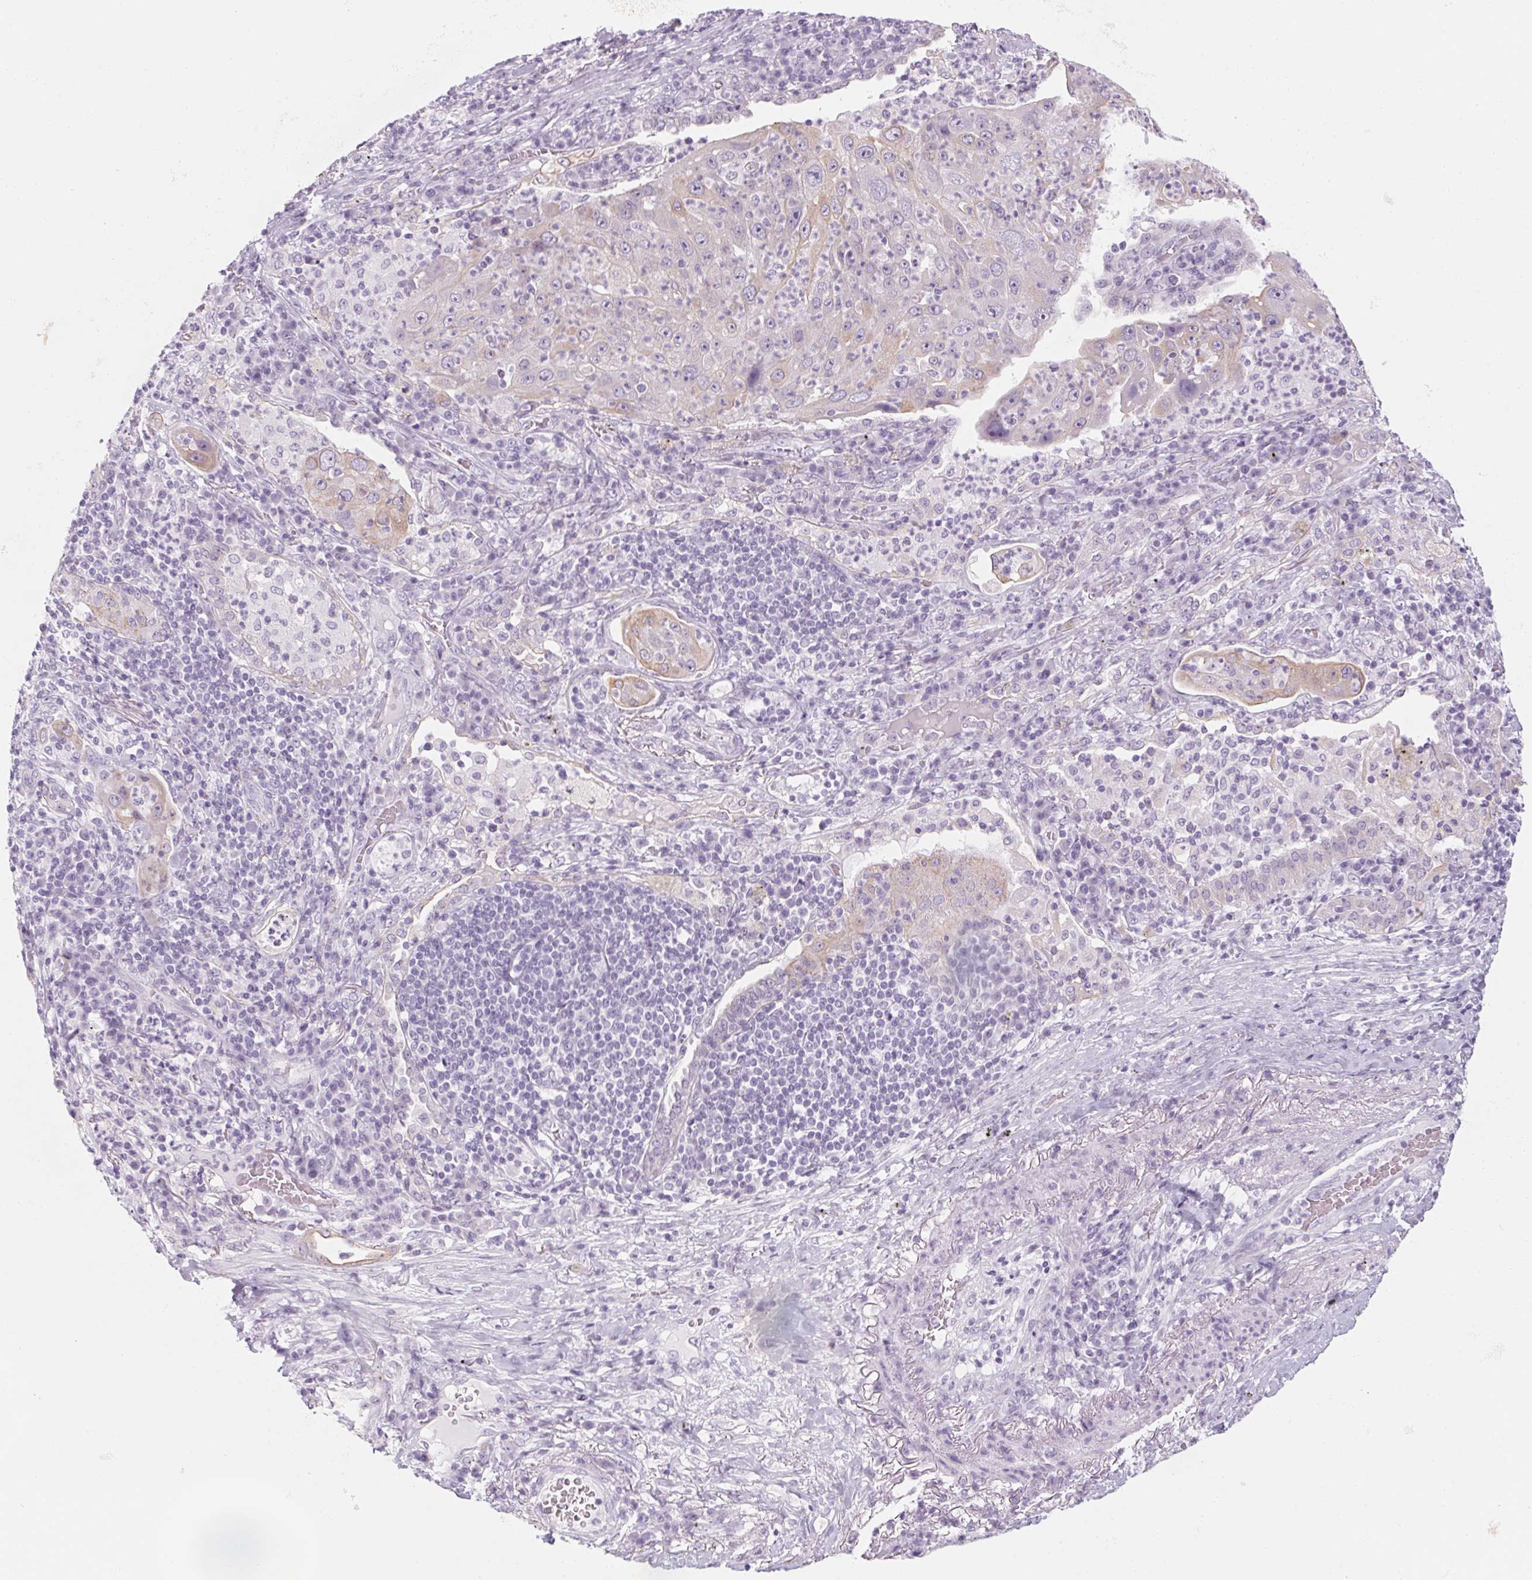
{"staining": {"intensity": "weak", "quantity": "<25%", "location": "cytoplasmic/membranous"}, "tissue": "lung cancer", "cell_type": "Tumor cells", "image_type": "cancer", "snomed": [{"axis": "morphology", "description": "Squamous cell carcinoma, NOS"}, {"axis": "topography", "description": "Lung"}], "caption": "Tumor cells show no significant positivity in lung cancer.", "gene": "RPTN", "patient": {"sex": "female", "age": 59}}